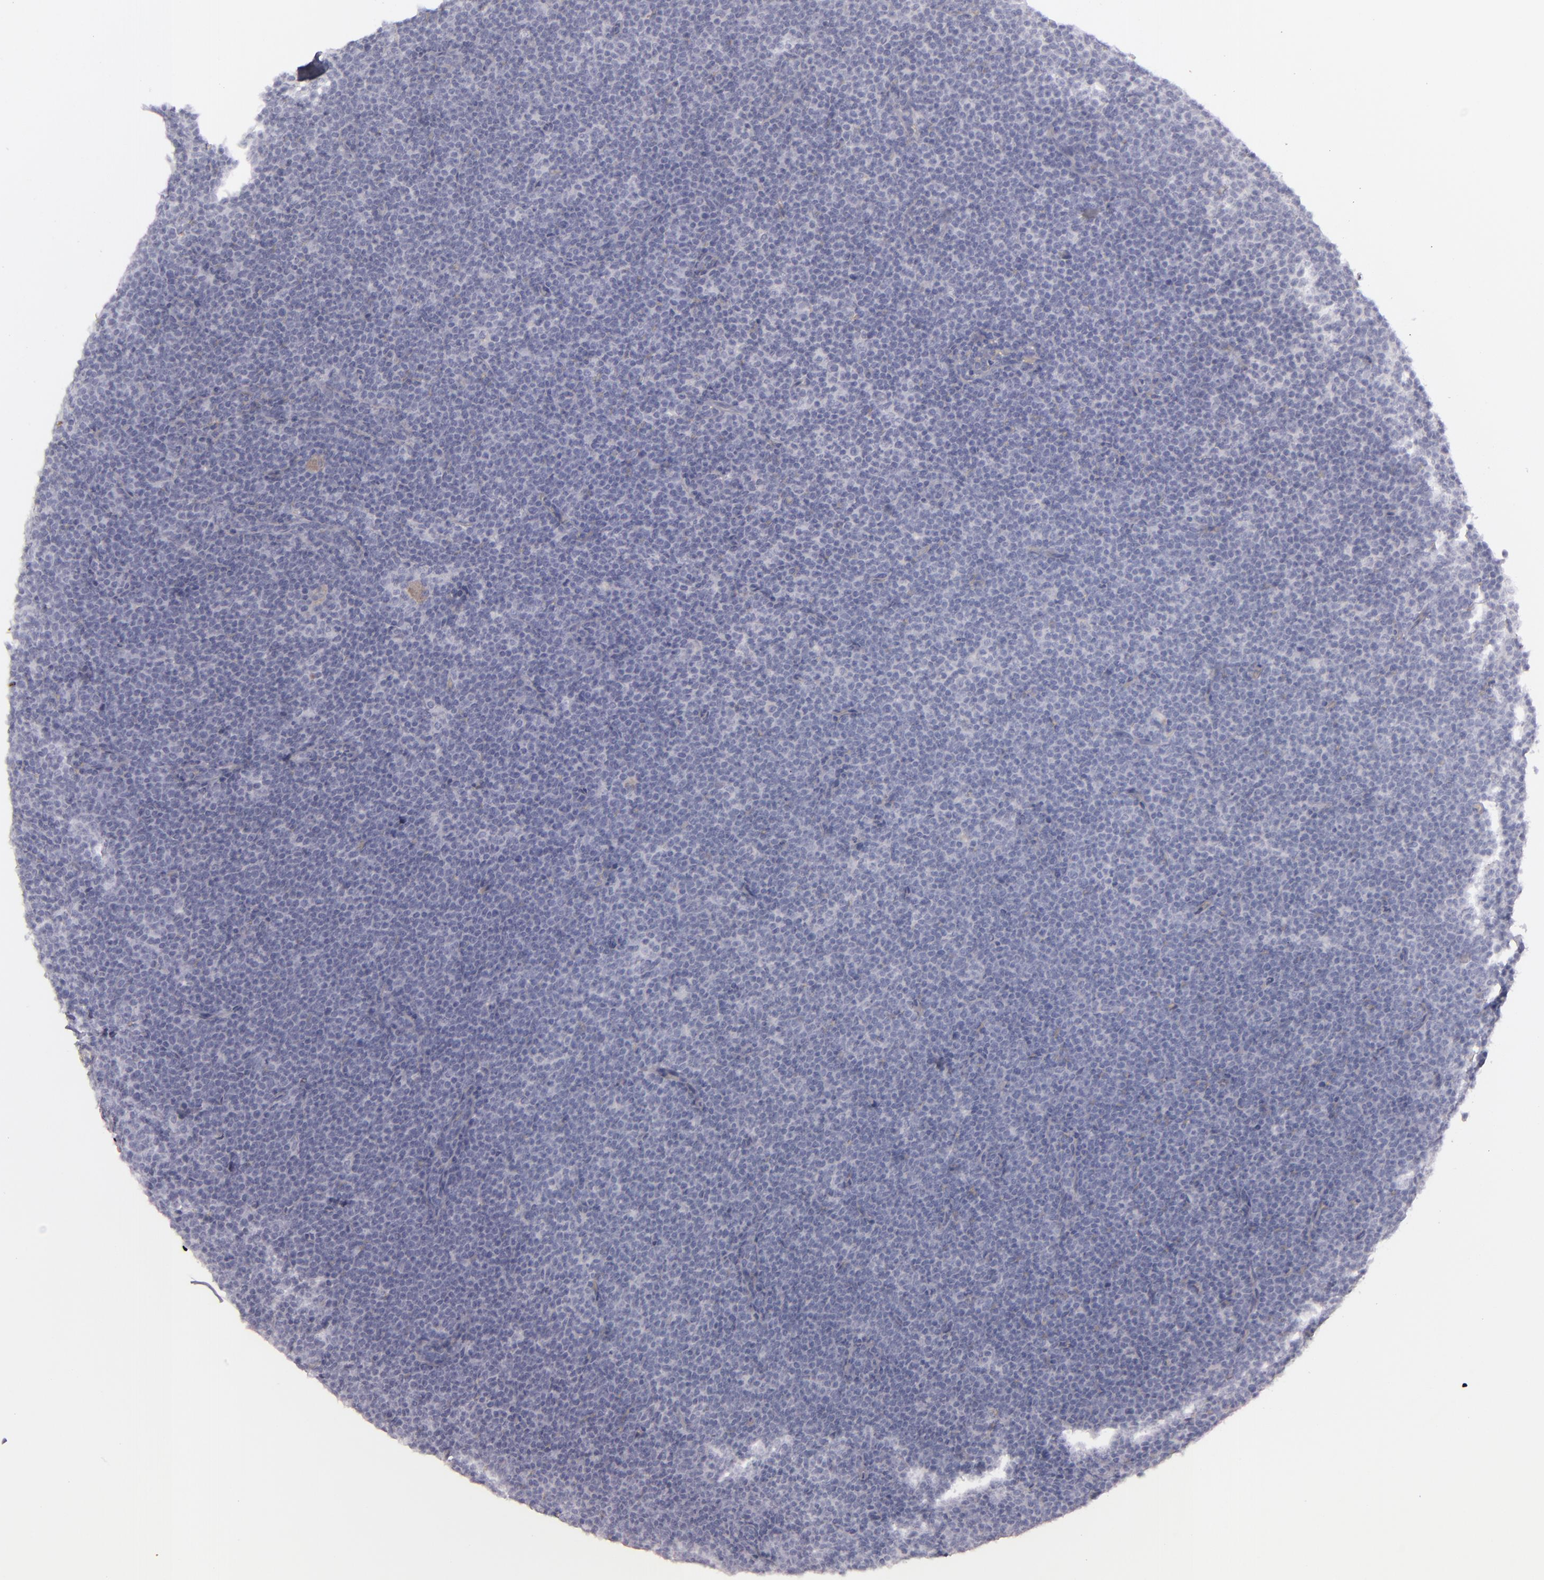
{"staining": {"intensity": "negative", "quantity": "none", "location": "none"}, "tissue": "lymphoma", "cell_type": "Tumor cells", "image_type": "cancer", "snomed": [{"axis": "morphology", "description": "Malignant lymphoma, non-Hodgkin's type, High grade"}, {"axis": "topography", "description": "Lymph node"}], "caption": "Photomicrograph shows no significant protein staining in tumor cells of lymphoma.", "gene": "CDX2", "patient": {"sex": "female", "age": 58}}